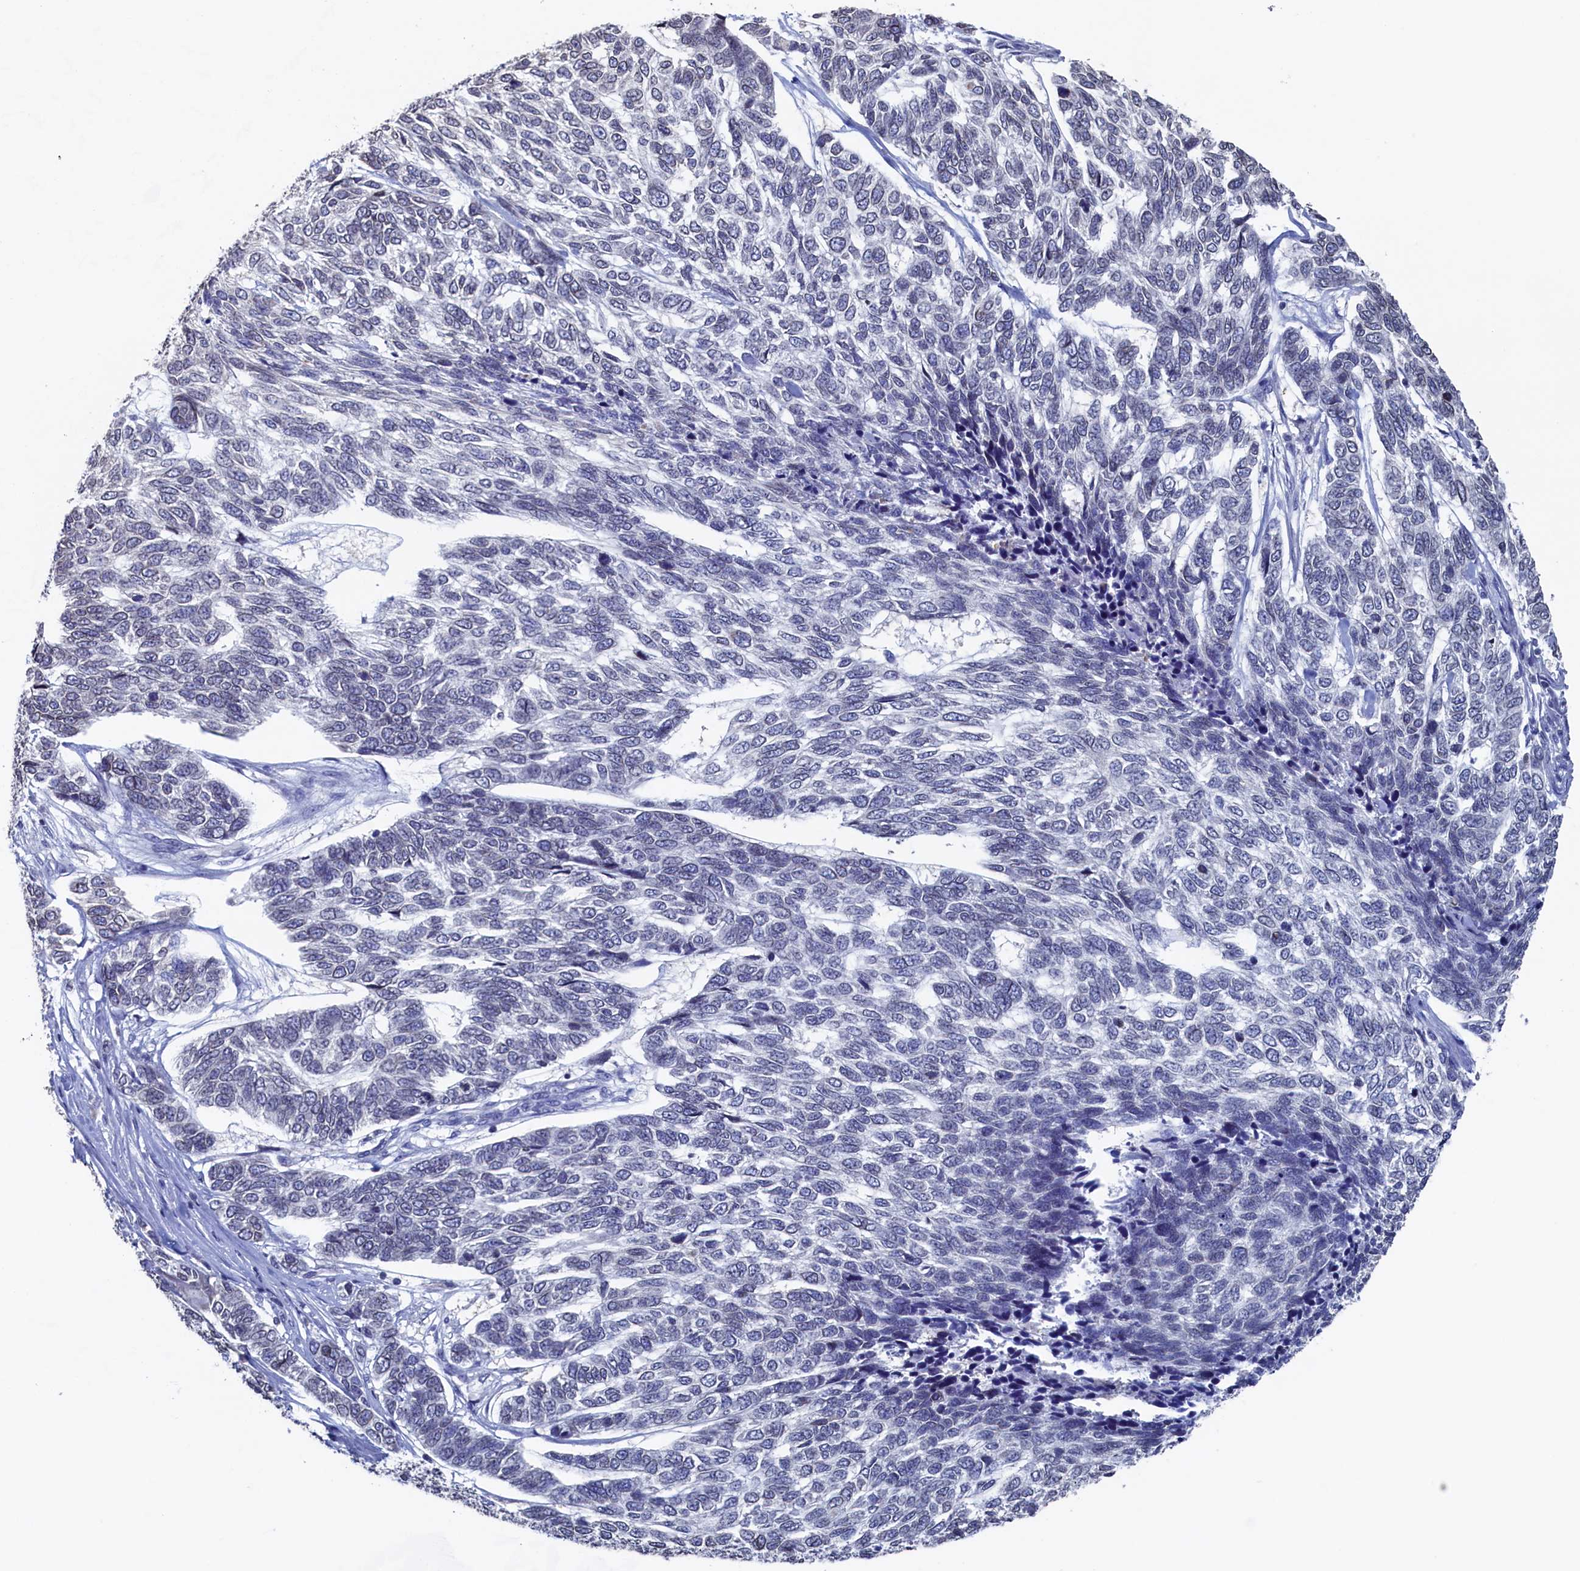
{"staining": {"intensity": "negative", "quantity": "none", "location": "none"}, "tissue": "skin cancer", "cell_type": "Tumor cells", "image_type": "cancer", "snomed": [{"axis": "morphology", "description": "Basal cell carcinoma"}, {"axis": "topography", "description": "Skin"}], "caption": "Tumor cells show no significant positivity in skin cancer.", "gene": "C11orf54", "patient": {"sex": "female", "age": 65}}